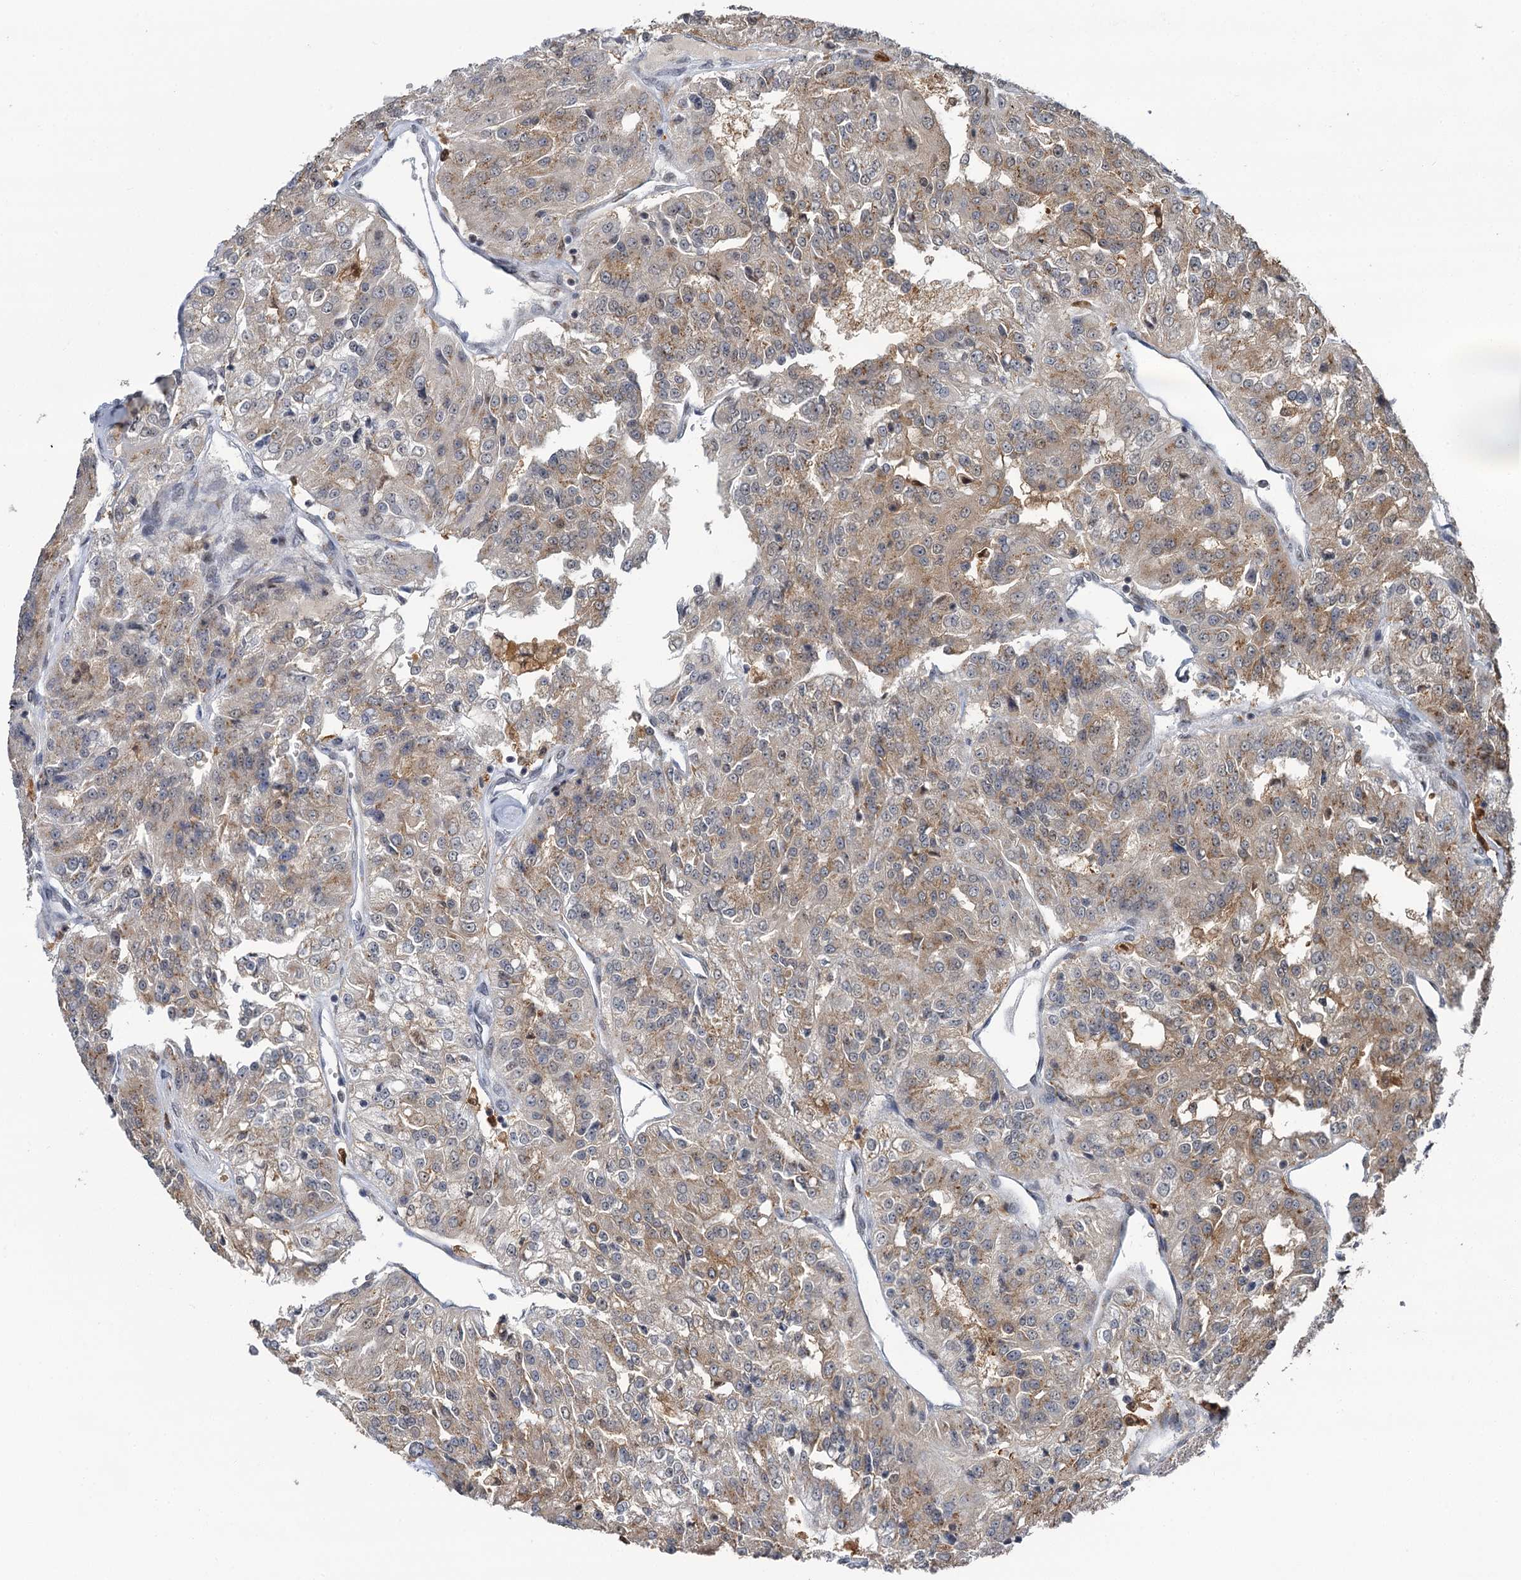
{"staining": {"intensity": "weak", "quantity": "25%-75%", "location": "cytoplasmic/membranous"}, "tissue": "renal cancer", "cell_type": "Tumor cells", "image_type": "cancer", "snomed": [{"axis": "morphology", "description": "Adenocarcinoma, NOS"}, {"axis": "topography", "description": "Kidney"}], "caption": "Protein positivity by IHC shows weak cytoplasmic/membranous positivity in about 25%-75% of tumor cells in renal adenocarcinoma.", "gene": "PPHLN1", "patient": {"sex": "female", "age": 63}}